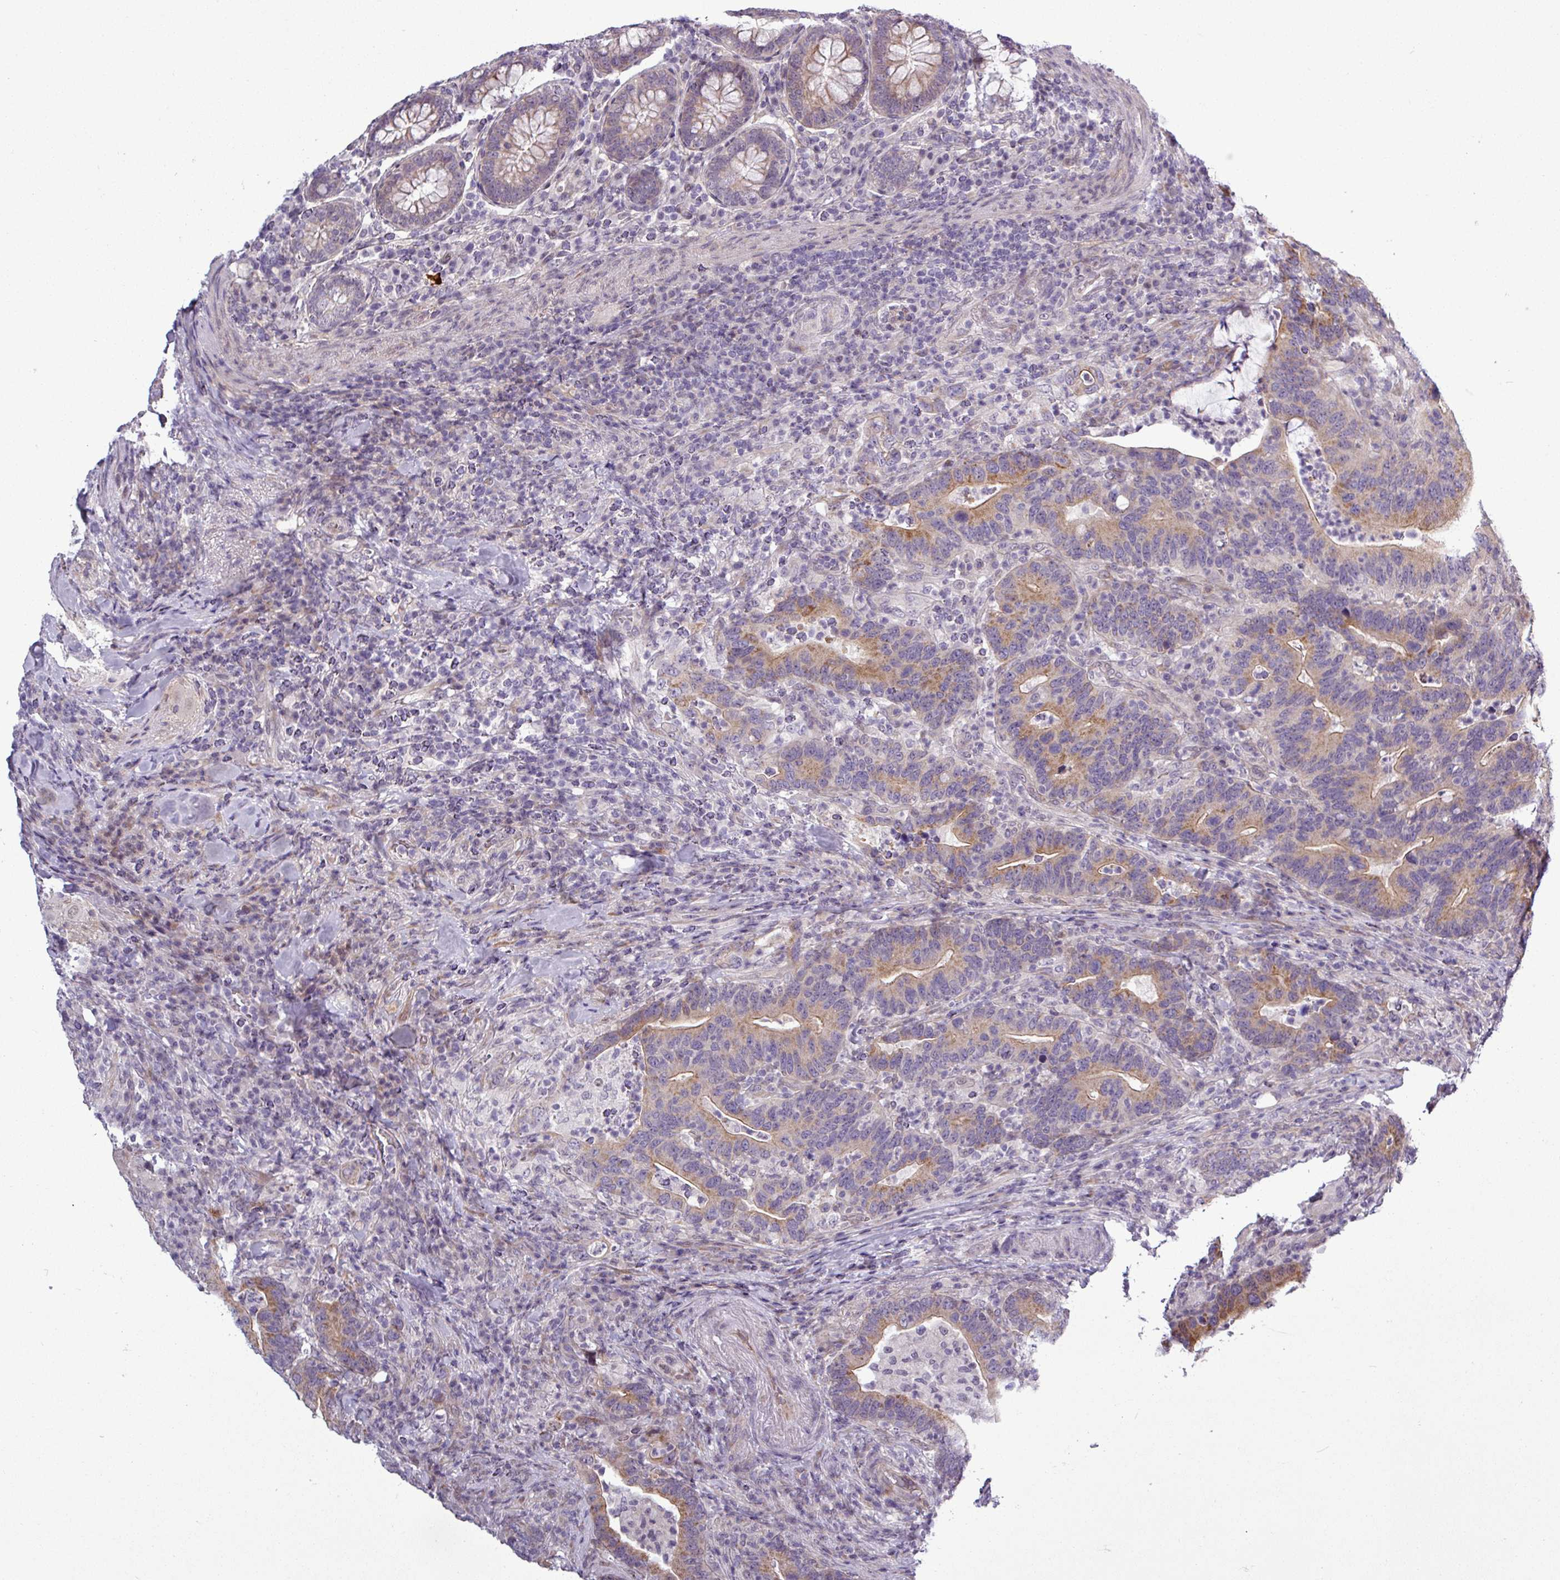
{"staining": {"intensity": "moderate", "quantity": "25%-75%", "location": "cytoplasmic/membranous"}, "tissue": "colorectal cancer", "cell_type": "Tumor cells", "image_type": "cancer", "snomed": [{"axis": "morphology", "description": "Adenocarcinoma, NOS"}, {"axis": "topography", "description": "Colon"}], "caption": "A high-resolution micrograph shows immunohistochemistry (IHC) staining of colorectal cancer, which demonstrates moderate cytoplasmic/membranous positivity in approximately 25%-75% of tumor cells.", "gene": "GPT2", "patient": {"sex": "female", "age": 66}}